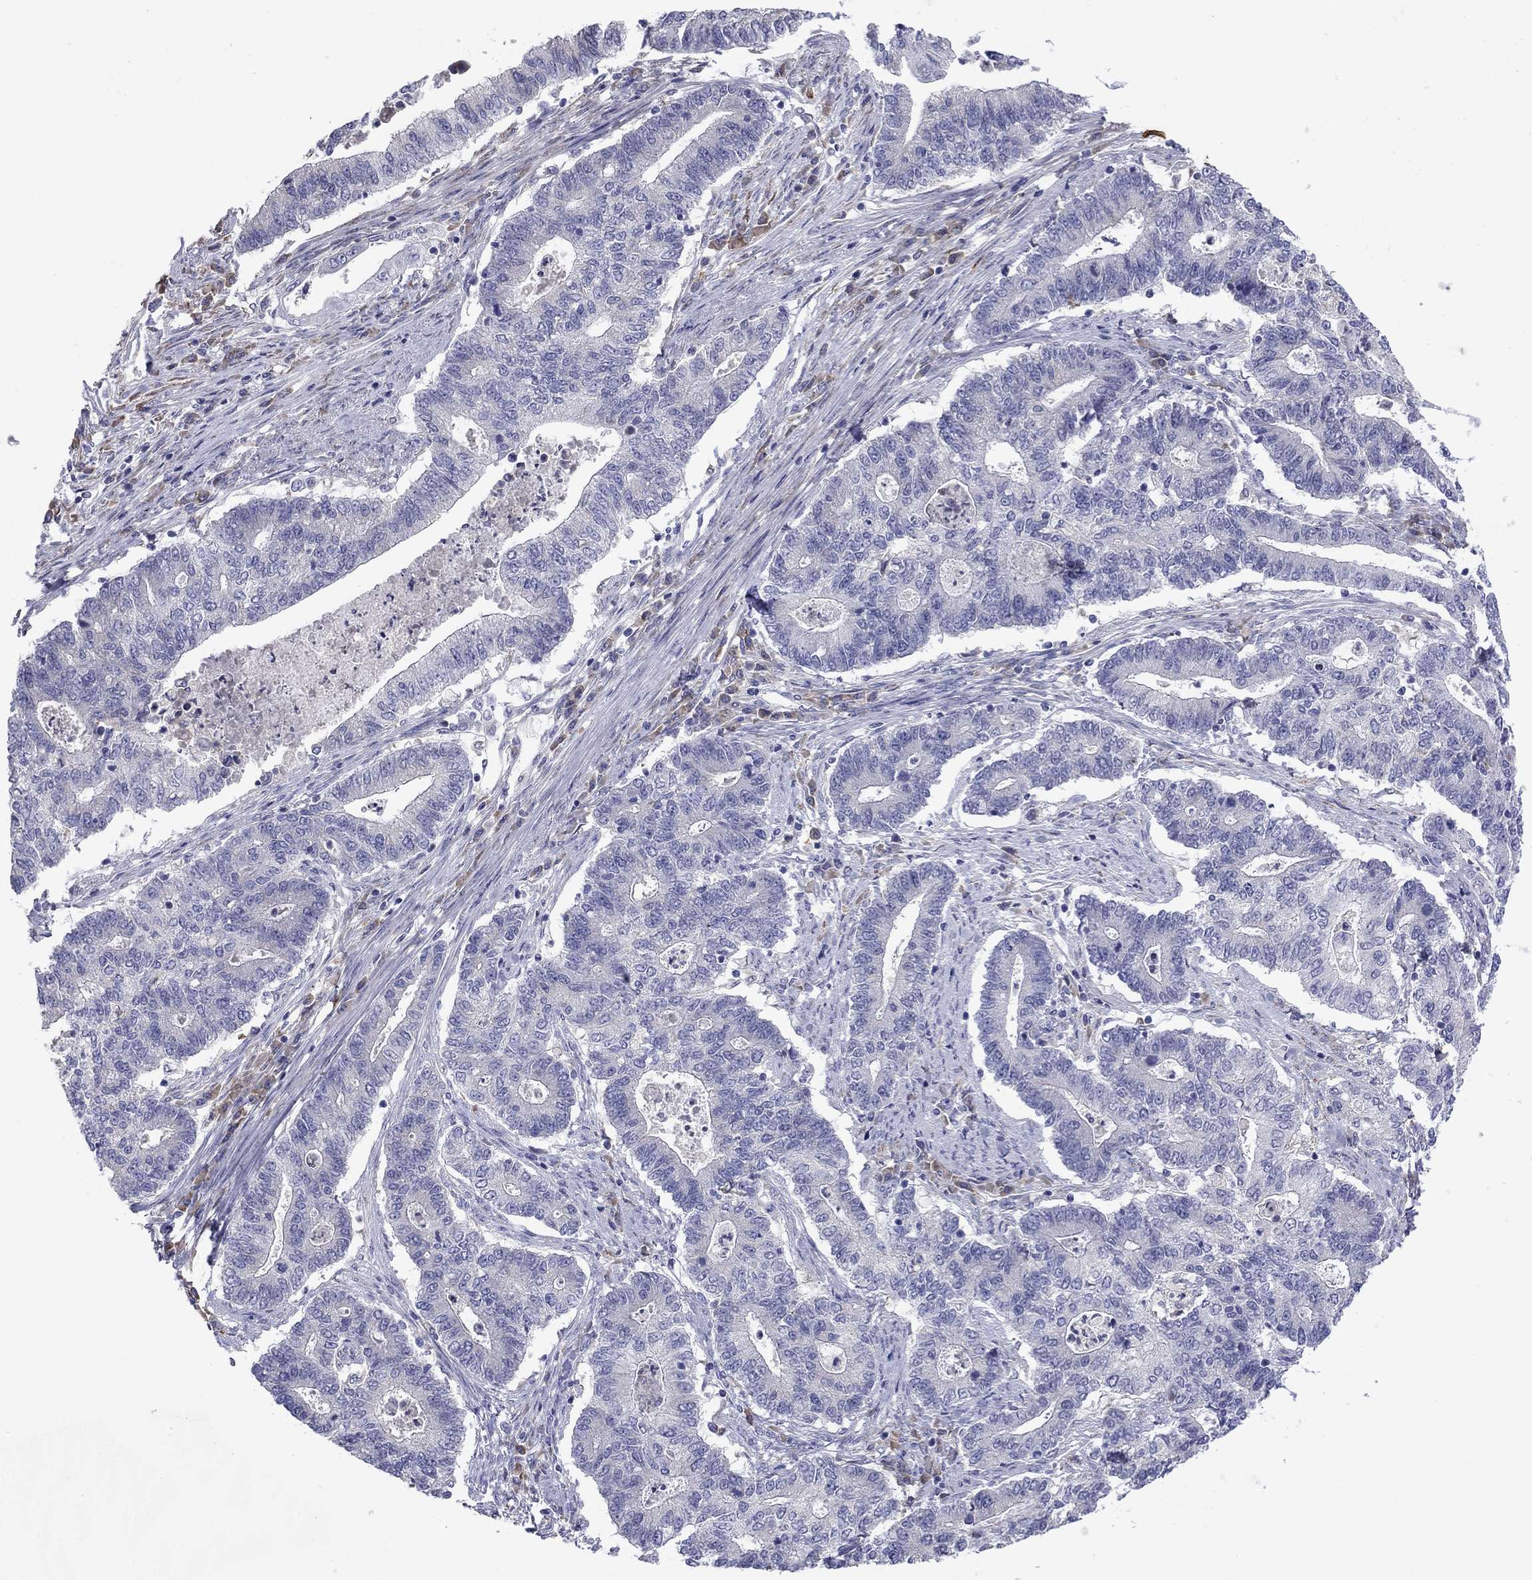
{"staining": {"intensity": "negative", "quantity": "none", "location": "none"}, "tissue": "endometrial cancer", "cell_type": "Tumor cells", "image_type": "cancer", "snomed": [{"axis": "morphology", "description": "Adenocarcinoma, NOS"}, {"axis": "topography", "description": "Uterus"}, {"axis": "topography", "description": "Endometrium"}], "caption": "The image exhibits no significant staining in tumor cells of endometrial adenocarcinoma.", "gene": "TMPRSS11A", "patient": {"sex": "female", "age": 54}}